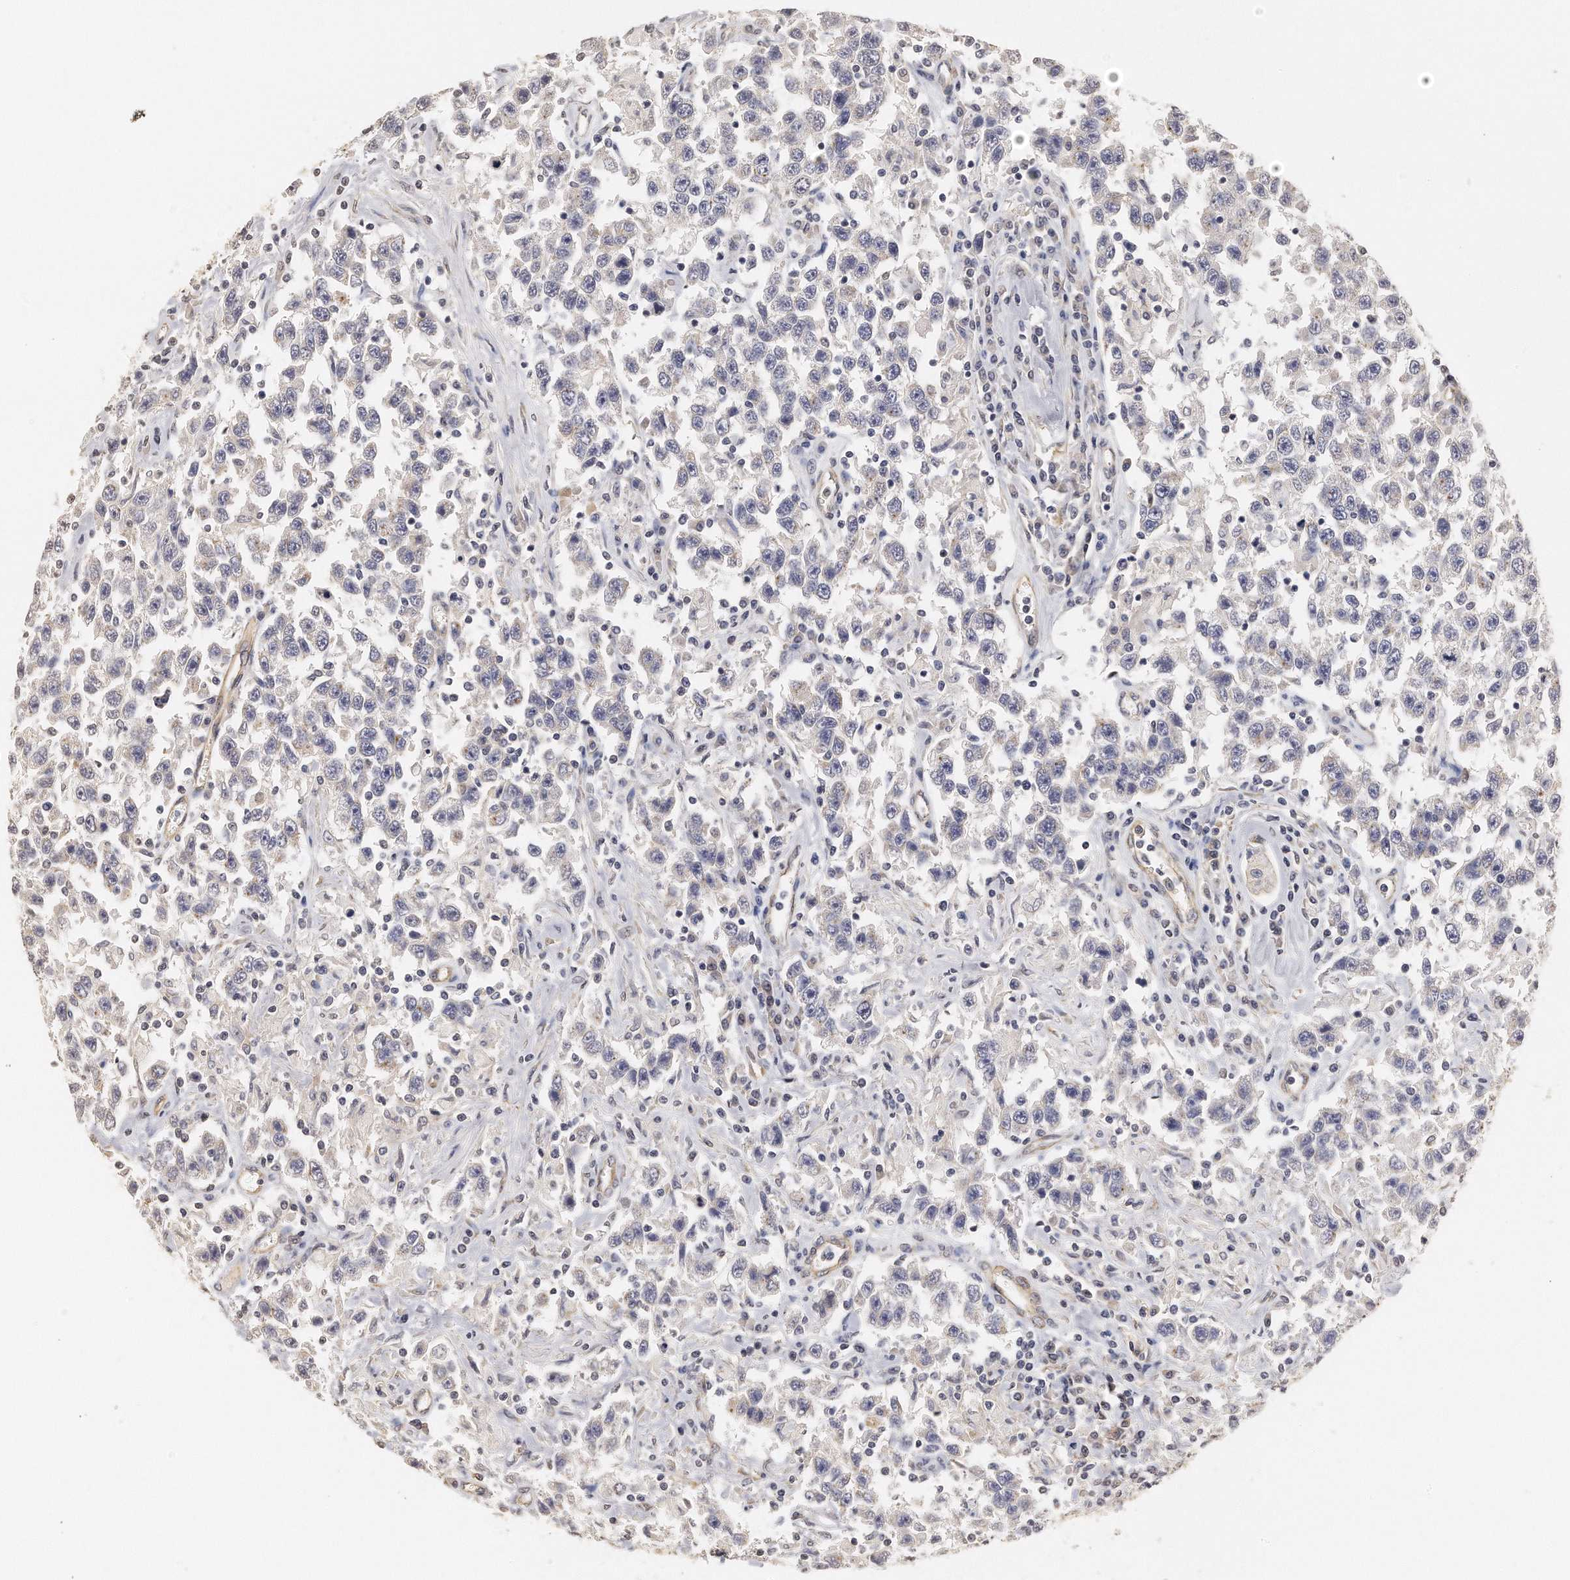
{"staining": {"intensity": "negative", "quantity": "none", "location": "none"}, "tissue": "testis cancer", "cell_type": "Tumor cells", "image_type": "cancer", "snomed": [{"axis": "morphology", "description": "Seminoma, NOS"}, {"axis": "topography", "description": "Testis"}], "caption": "IHC micrograph of human testis seminoma stained for a protein (brown), which shows no staining in tumor cells.", "gene": "CHST7", "patient": {"sex": "male", "age": 41}}